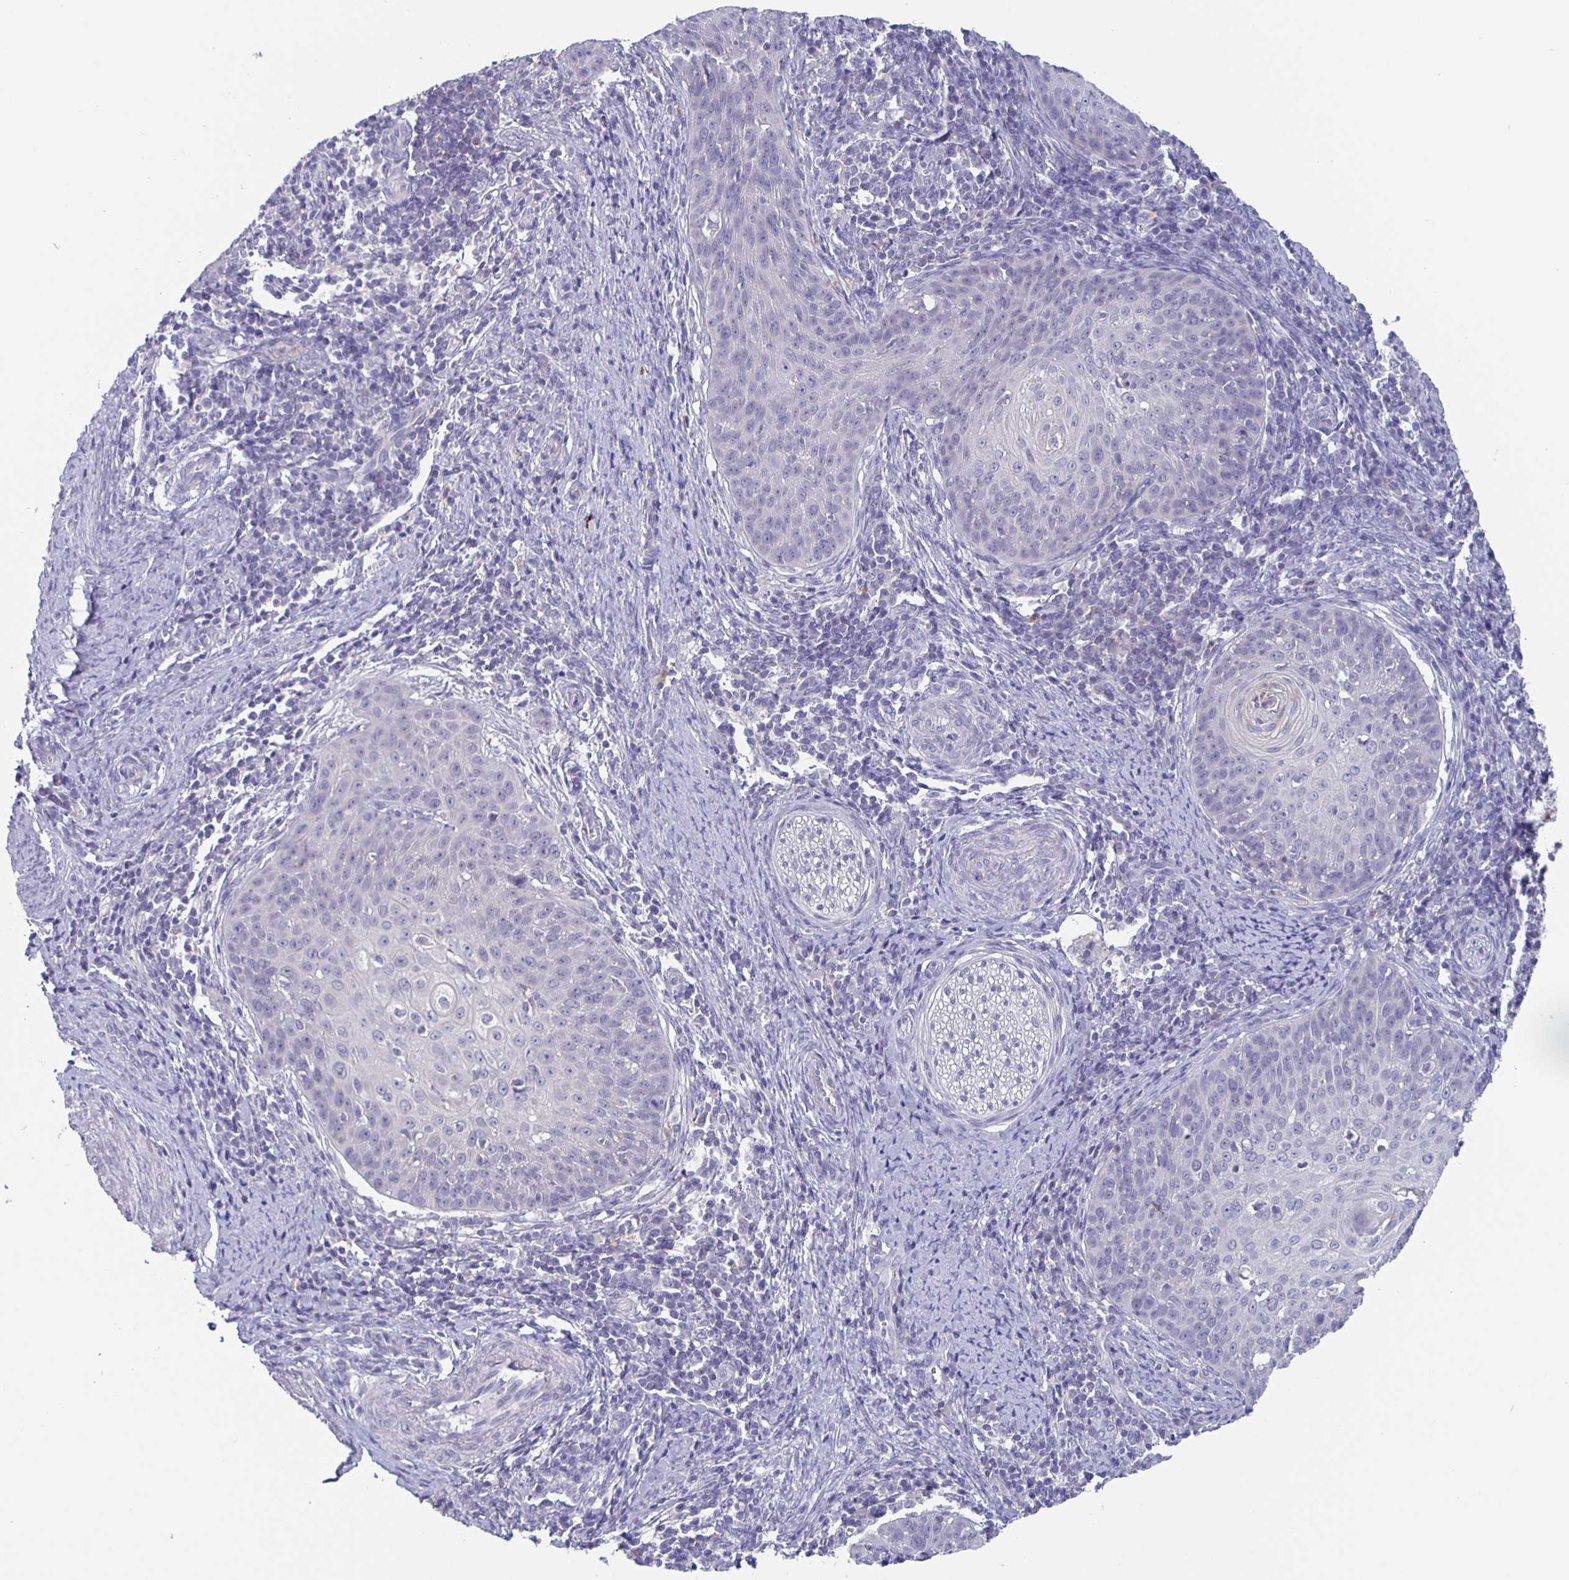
{"staining": {"intensity": "moderate", "quantity": "<25%", "location": "cytoplasmic/membranous"}, "tissue": "cervical cancer", "cell_type": "Tumor cells", "image_type": "cancer", "snomed": [{"axis": "morphology", "description": "Squamous cell carcinoma, NOS"}, {"axis": "topography", "description": "Cervix"}], "caption": "High-magnification brightfield microscopy of squamous cell carcinoma (cervical) stained with DAB (3,3'-diaminobenzidine) (brown) and counterstained with hematoxylin (blue). tumor cells exhibit moderate cytoplasmic/membranous expression is identified in approximately<25% of cells. (Brightfield microscopy of DAB IHC at high magnification).", "gene": "GDF15", "patient": {"sex": "female", "age": 30}}